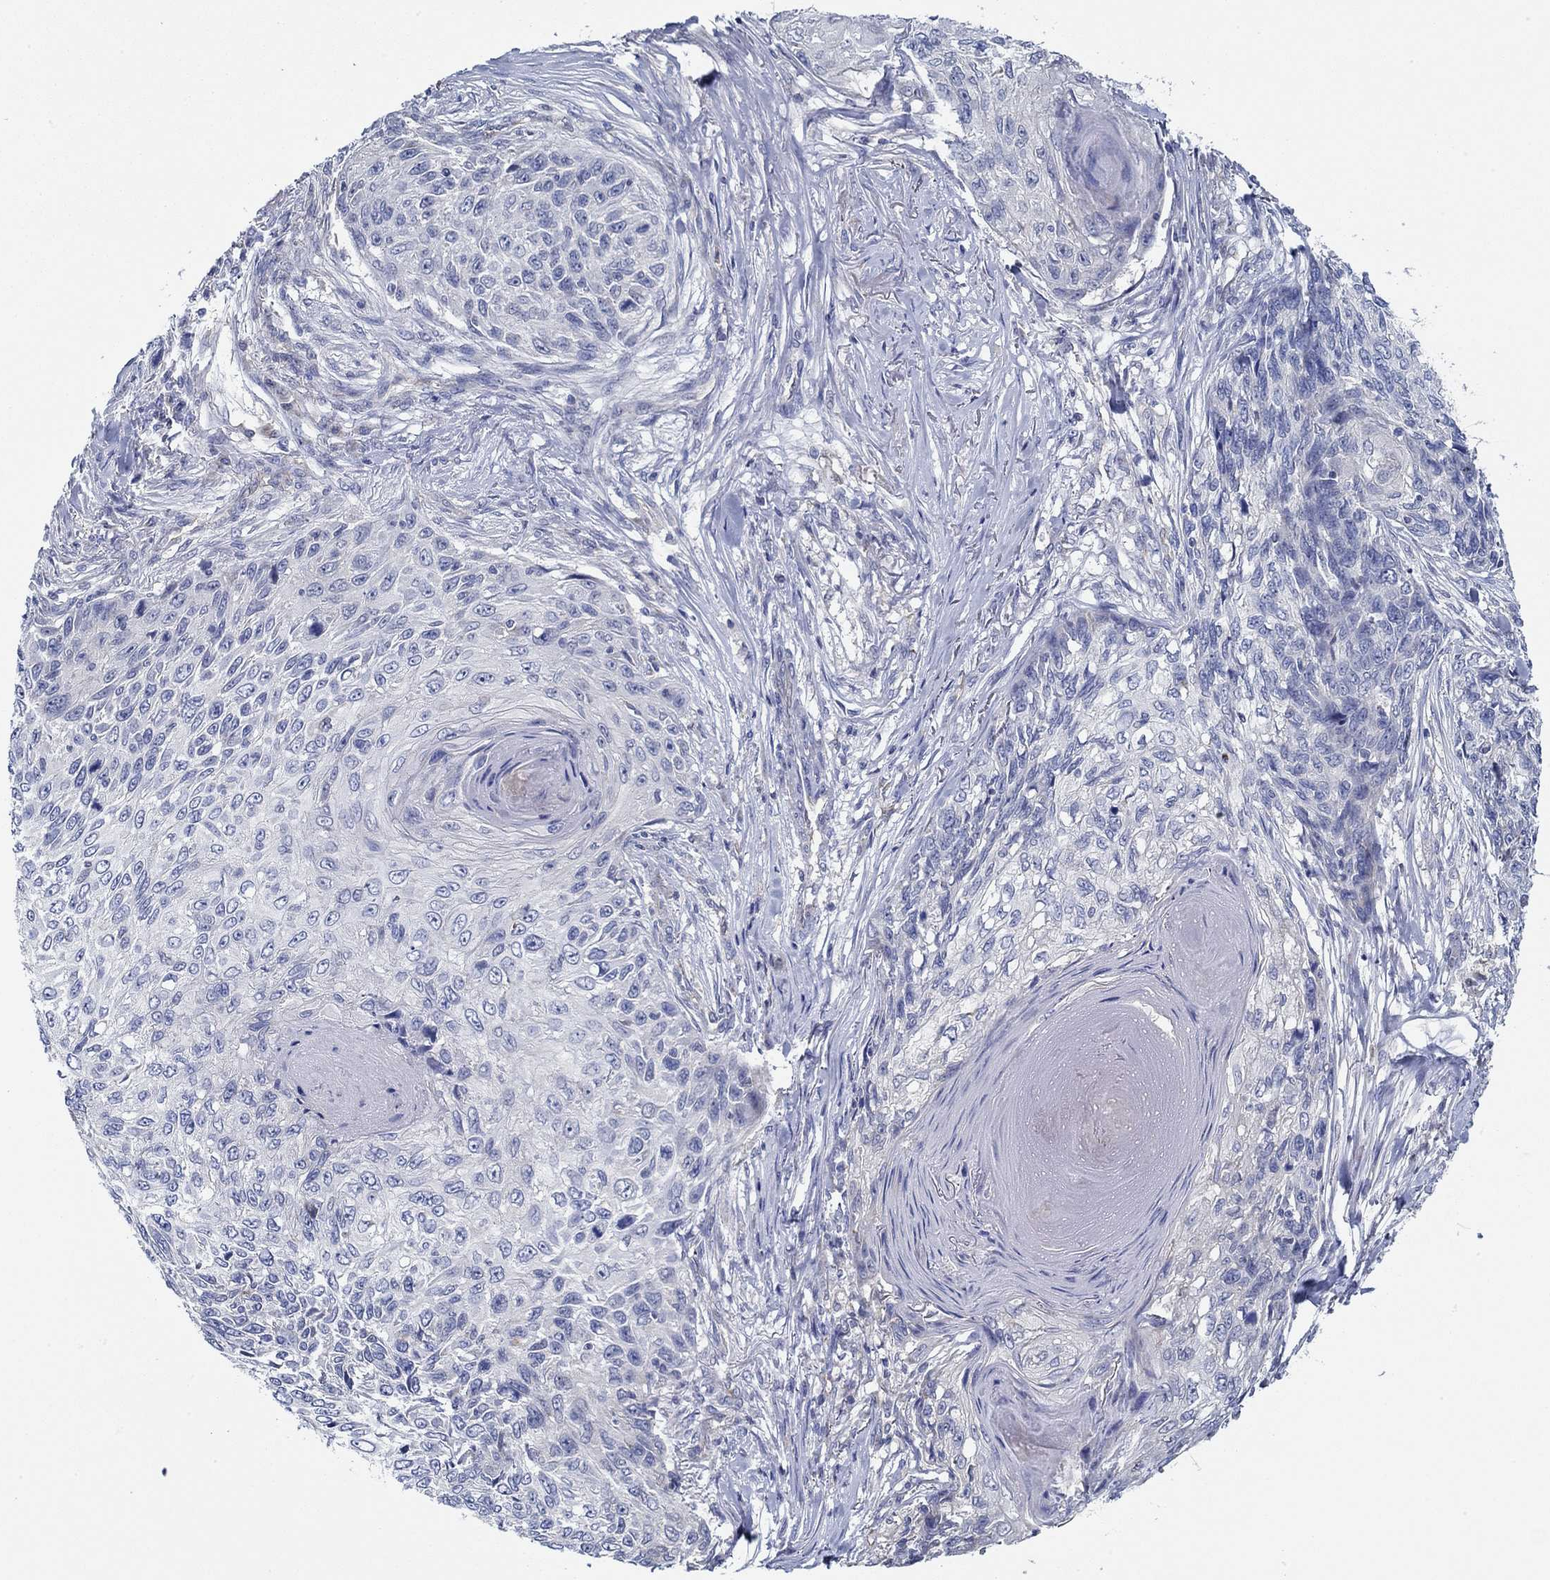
{"staining": {"intensity": "negative", "quantity": "none", "location": "none"}, "tissue": "skin cancer", "cell_type": "Tumor cells", "image_type": "cancer", "snomed": [{"axis": "morphology", "description": "Squamous cell carcinoma, NOS"}, {"axis": "topography", "description": "Skin"}], "caption": "This is an IHC image of squamous cell carcinoma (skin). There is no staining in tumor cells.", "gene": "CFAP61", "patient": {"sex": "male", "age": 92}}